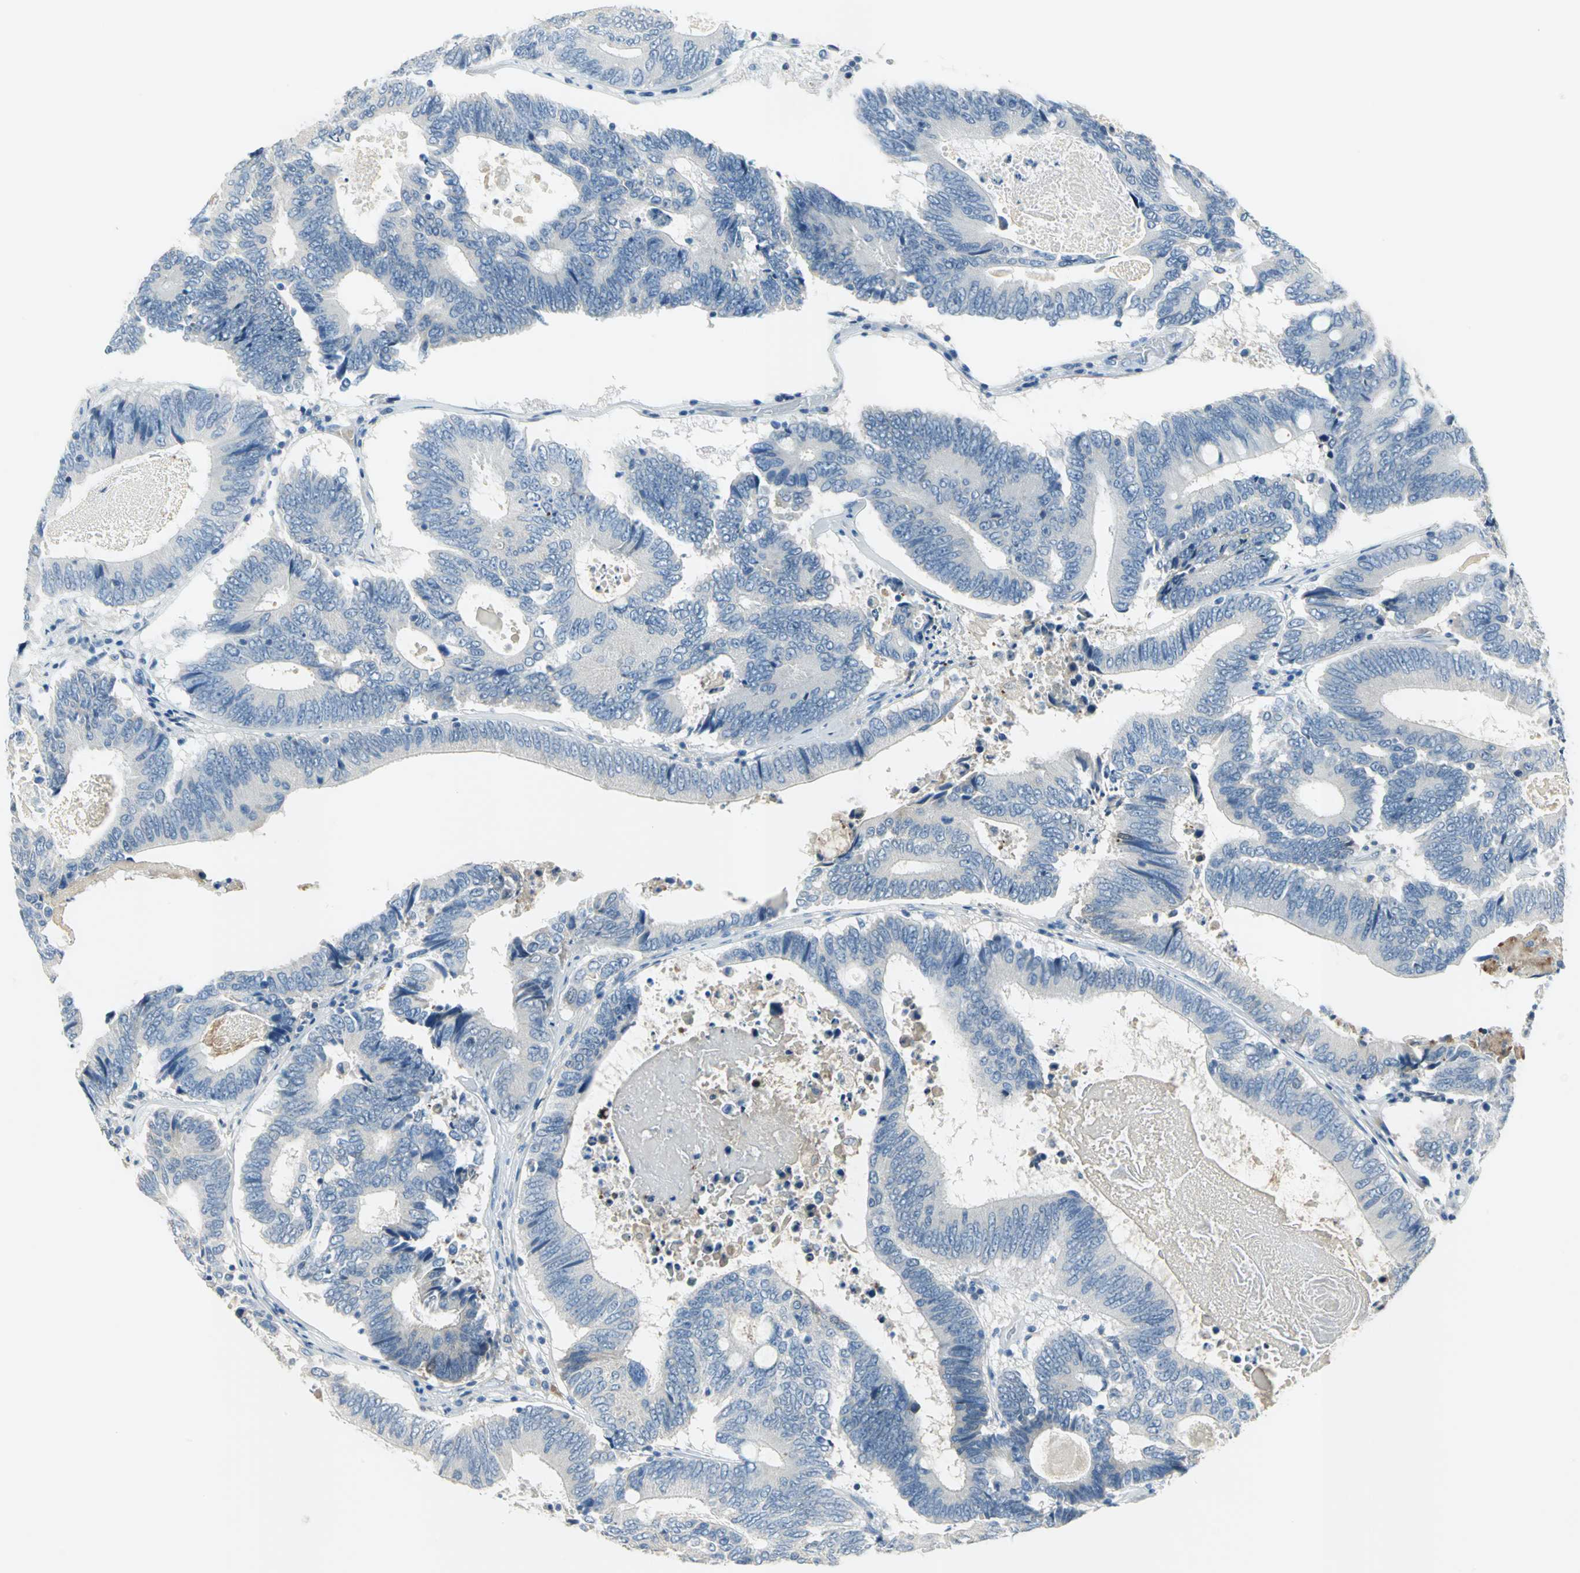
{"staining": {"intensity": "negative", "quantity": "none", "location": "none"}, "tissue": "colorectal cancer", "cell_type": "Tumor cells", "image_type": "cancer", "snomed": [{"axis": "morphology", "description": "Adenocarcinoma, NOS"}, {"axis": "topography", "description": "Colon"}], "caption": "This is an IHC histopathology image of colorectal cancer (adenocarcinoma). There is no staining in tumor cells.", "gene": "ZIC1", "patient": {"sex": "female", "age": 78}}